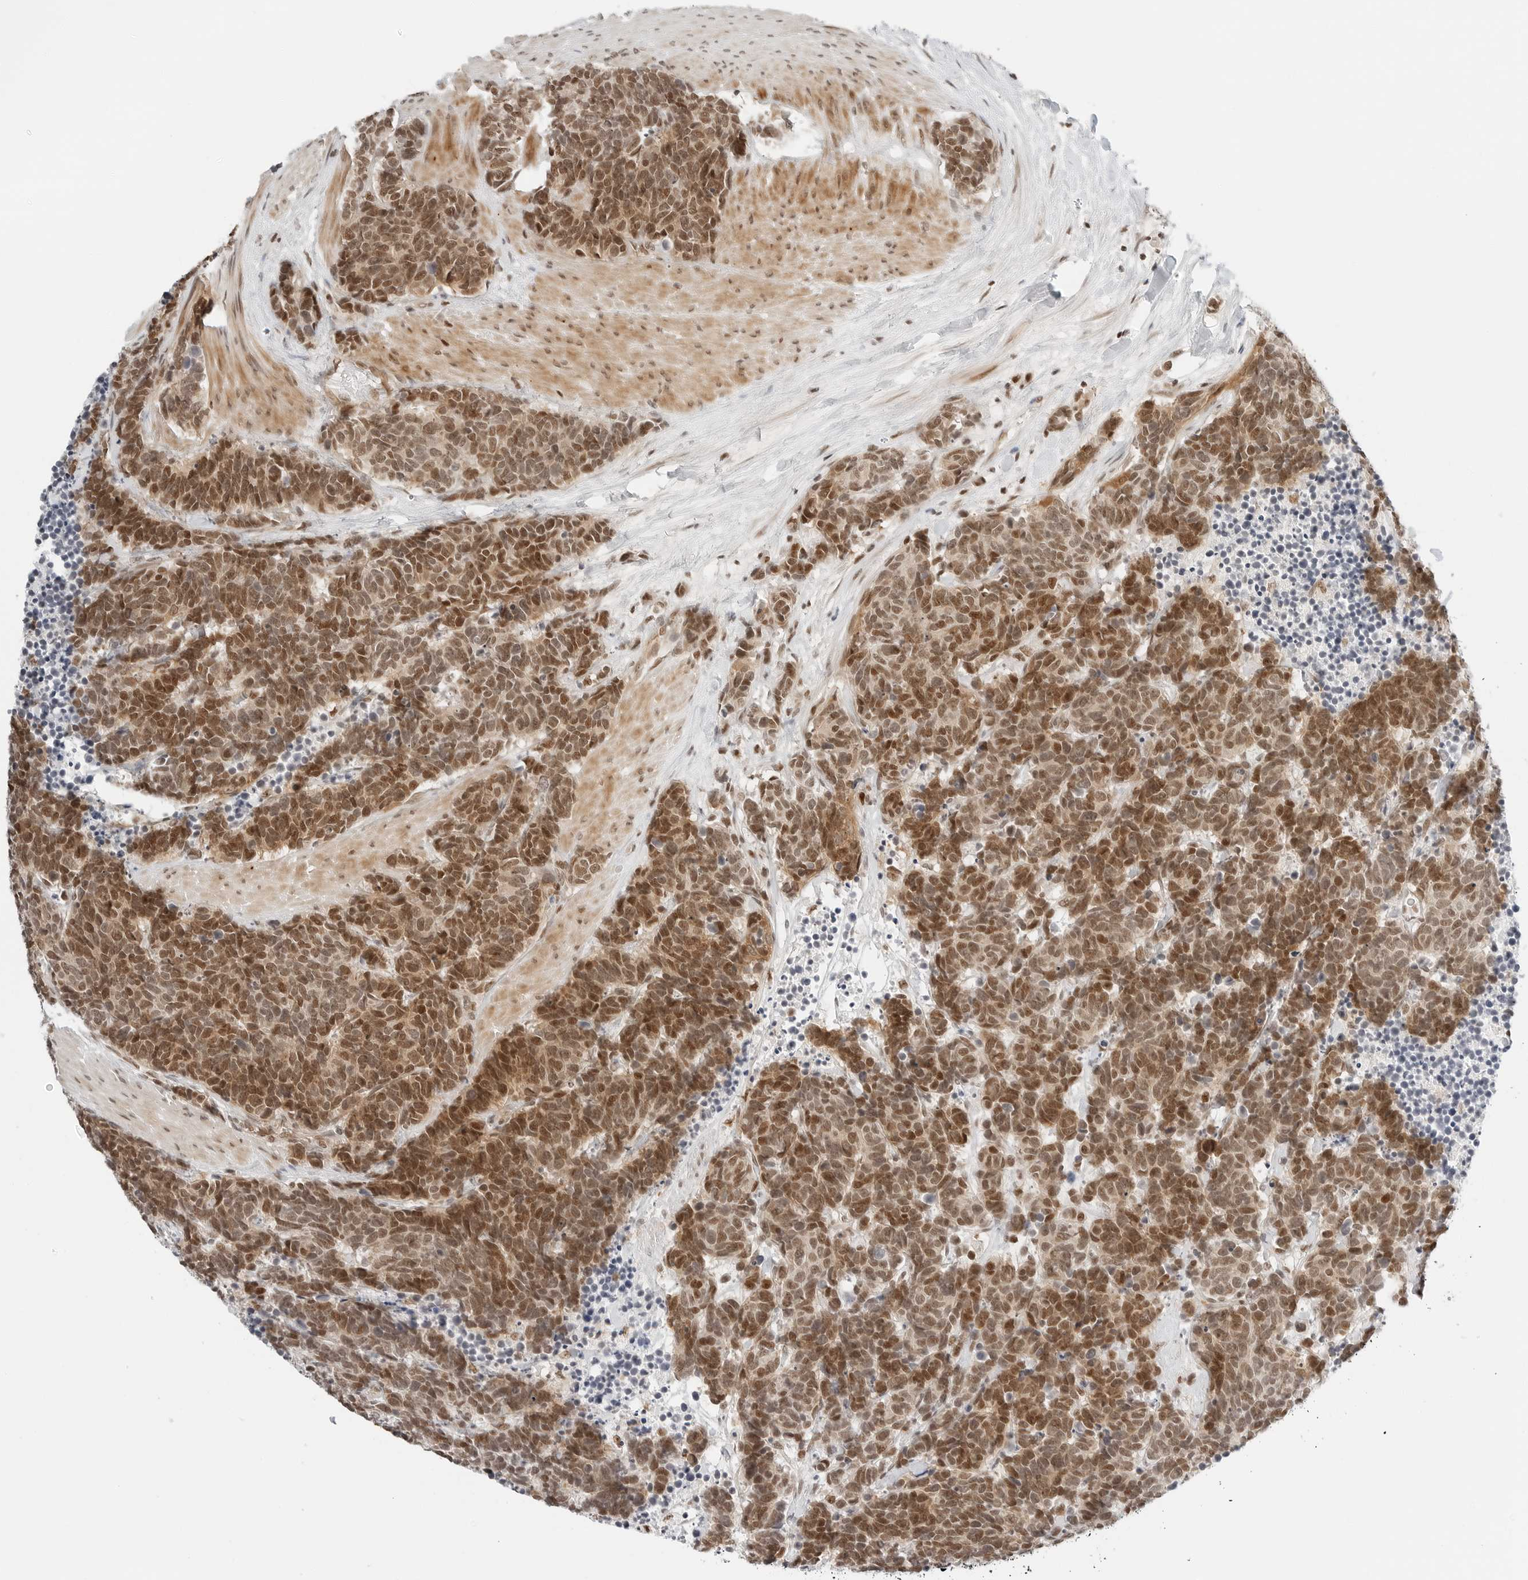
{"staining": {"intensity": "strong", "quantity": ">75%", "location": "cytoplasmic/membranous,nuclear"}, "tissue": "carcinoid", "cell_type": "Tumor cells", "image_type": "cancer", "snomed": [{"axis": "morphology", "description": "Carcinoma, NOS"}, {"axis": "morphology", "description": "Carcinoid, malignant, NOS"}, {"axis": "topography", "description": "Urinary bladder"}], "caption": "A high amount of strong cytoplasmic/membranous and nuclear expression is appreciated in about >75% of tumor cells in carcinoid tissue. (DAB = brown stain, brightfield microscopy at high magnification).", "gene": "CRTC2", "patient": {"sex": "male", "age": 57}}